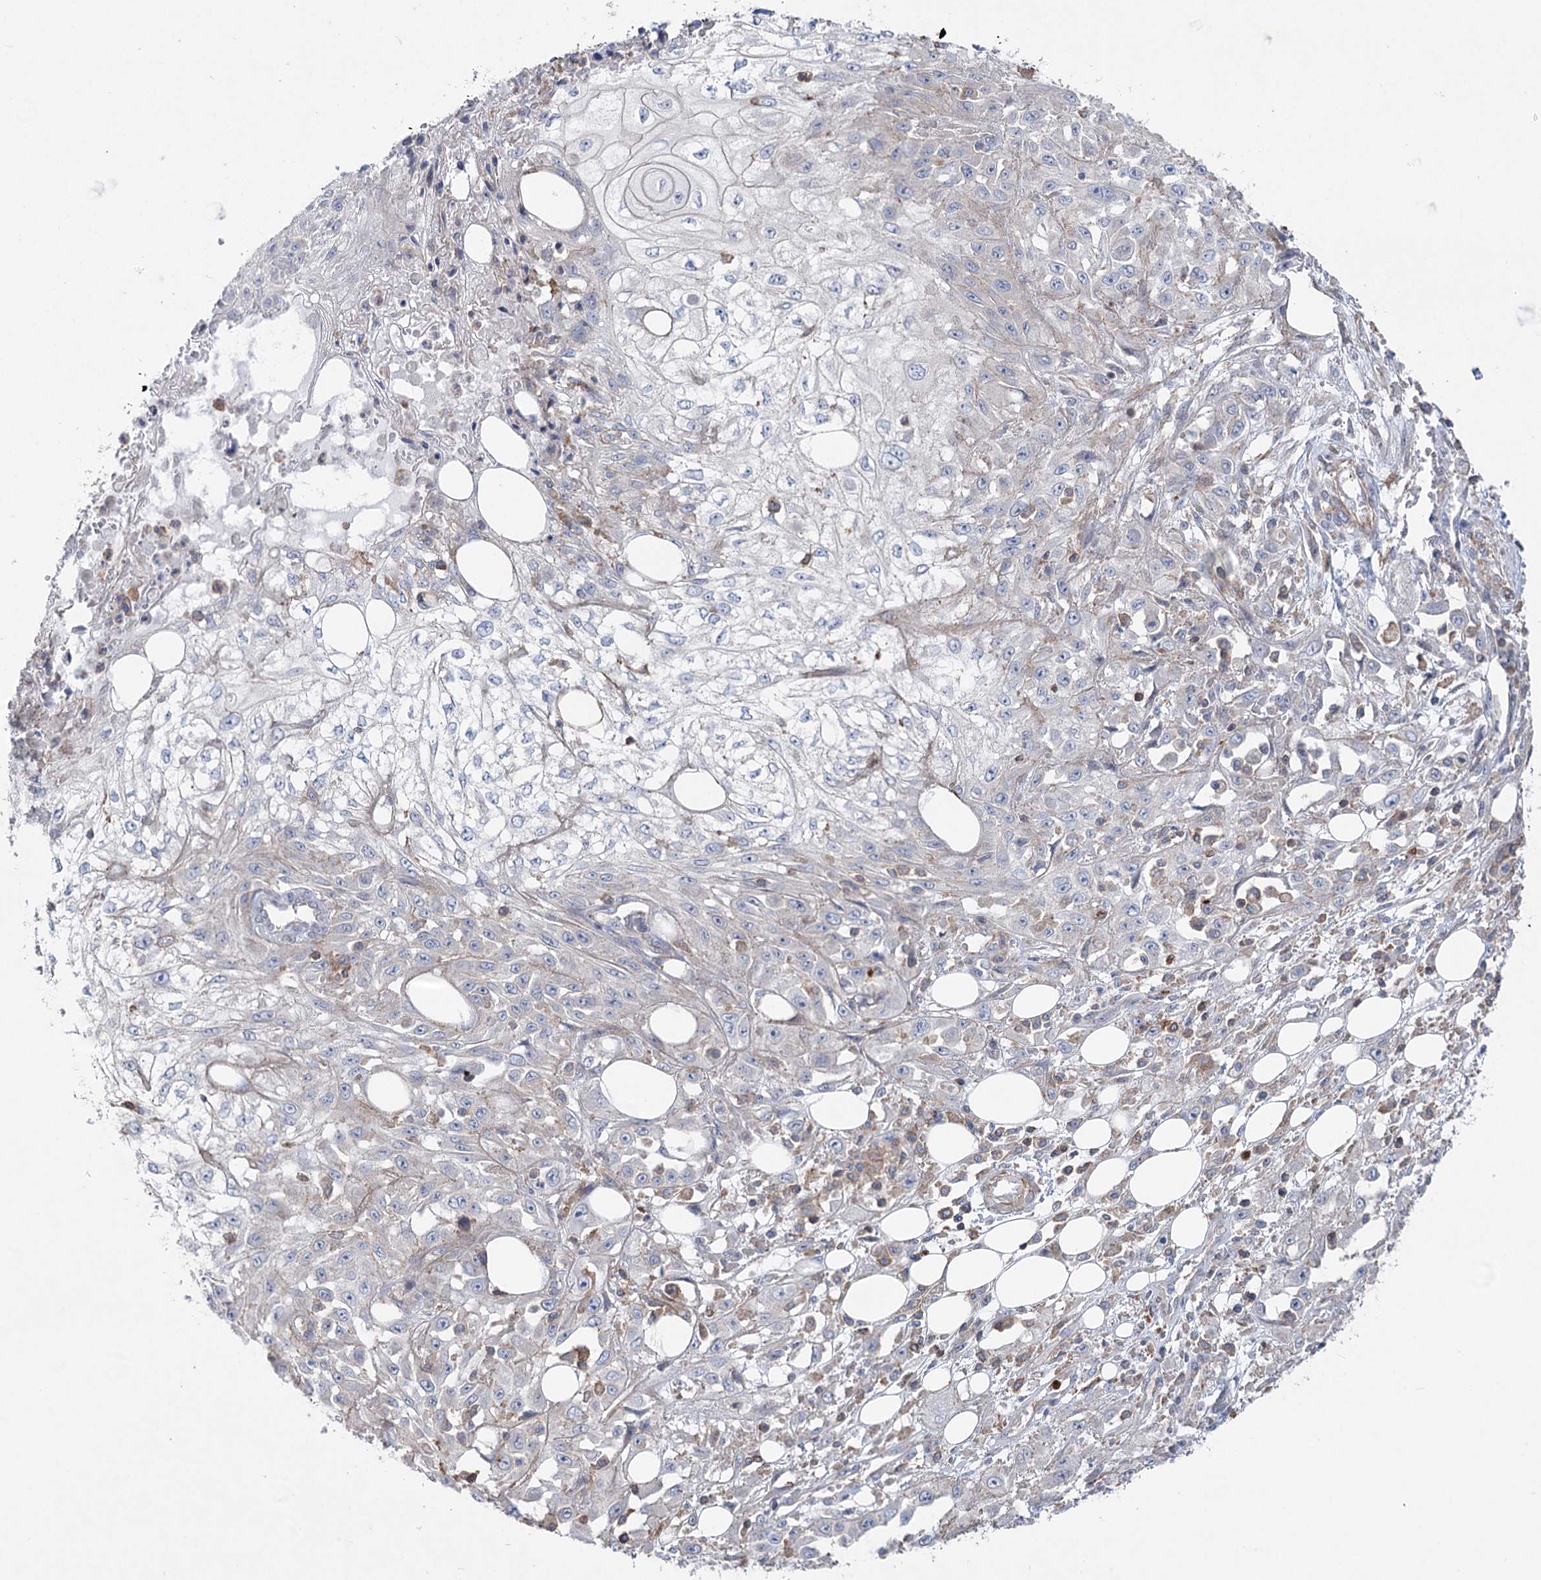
{"staining": {"intensity": "weak", "quantity": "<25%", "location": "cytoplasmic/membranous"}, "tissue": "skin cancer", "cell_type": "Tumor cells", "image_type": "cancer", "snomed": [{"axis": "morphology", "description": "Squamous cell carcinoma, NOS"}, {"axis": "morphology", "description": "Squamous cell carcinoma, metastatic, NOS"}, {"axis": "topography", "description": "Skin"}, {"axis": "topography", "description": "Lymph node"}], "caption": "Tumor cells show no significant protein expression in skin squamous cell carcinoma. (Brightfield microscopy of DAB immunohistochemistry (IHC) at high magnification).", "gene": "LARP1B", "patient": {"sex": "male", "age": 75}}